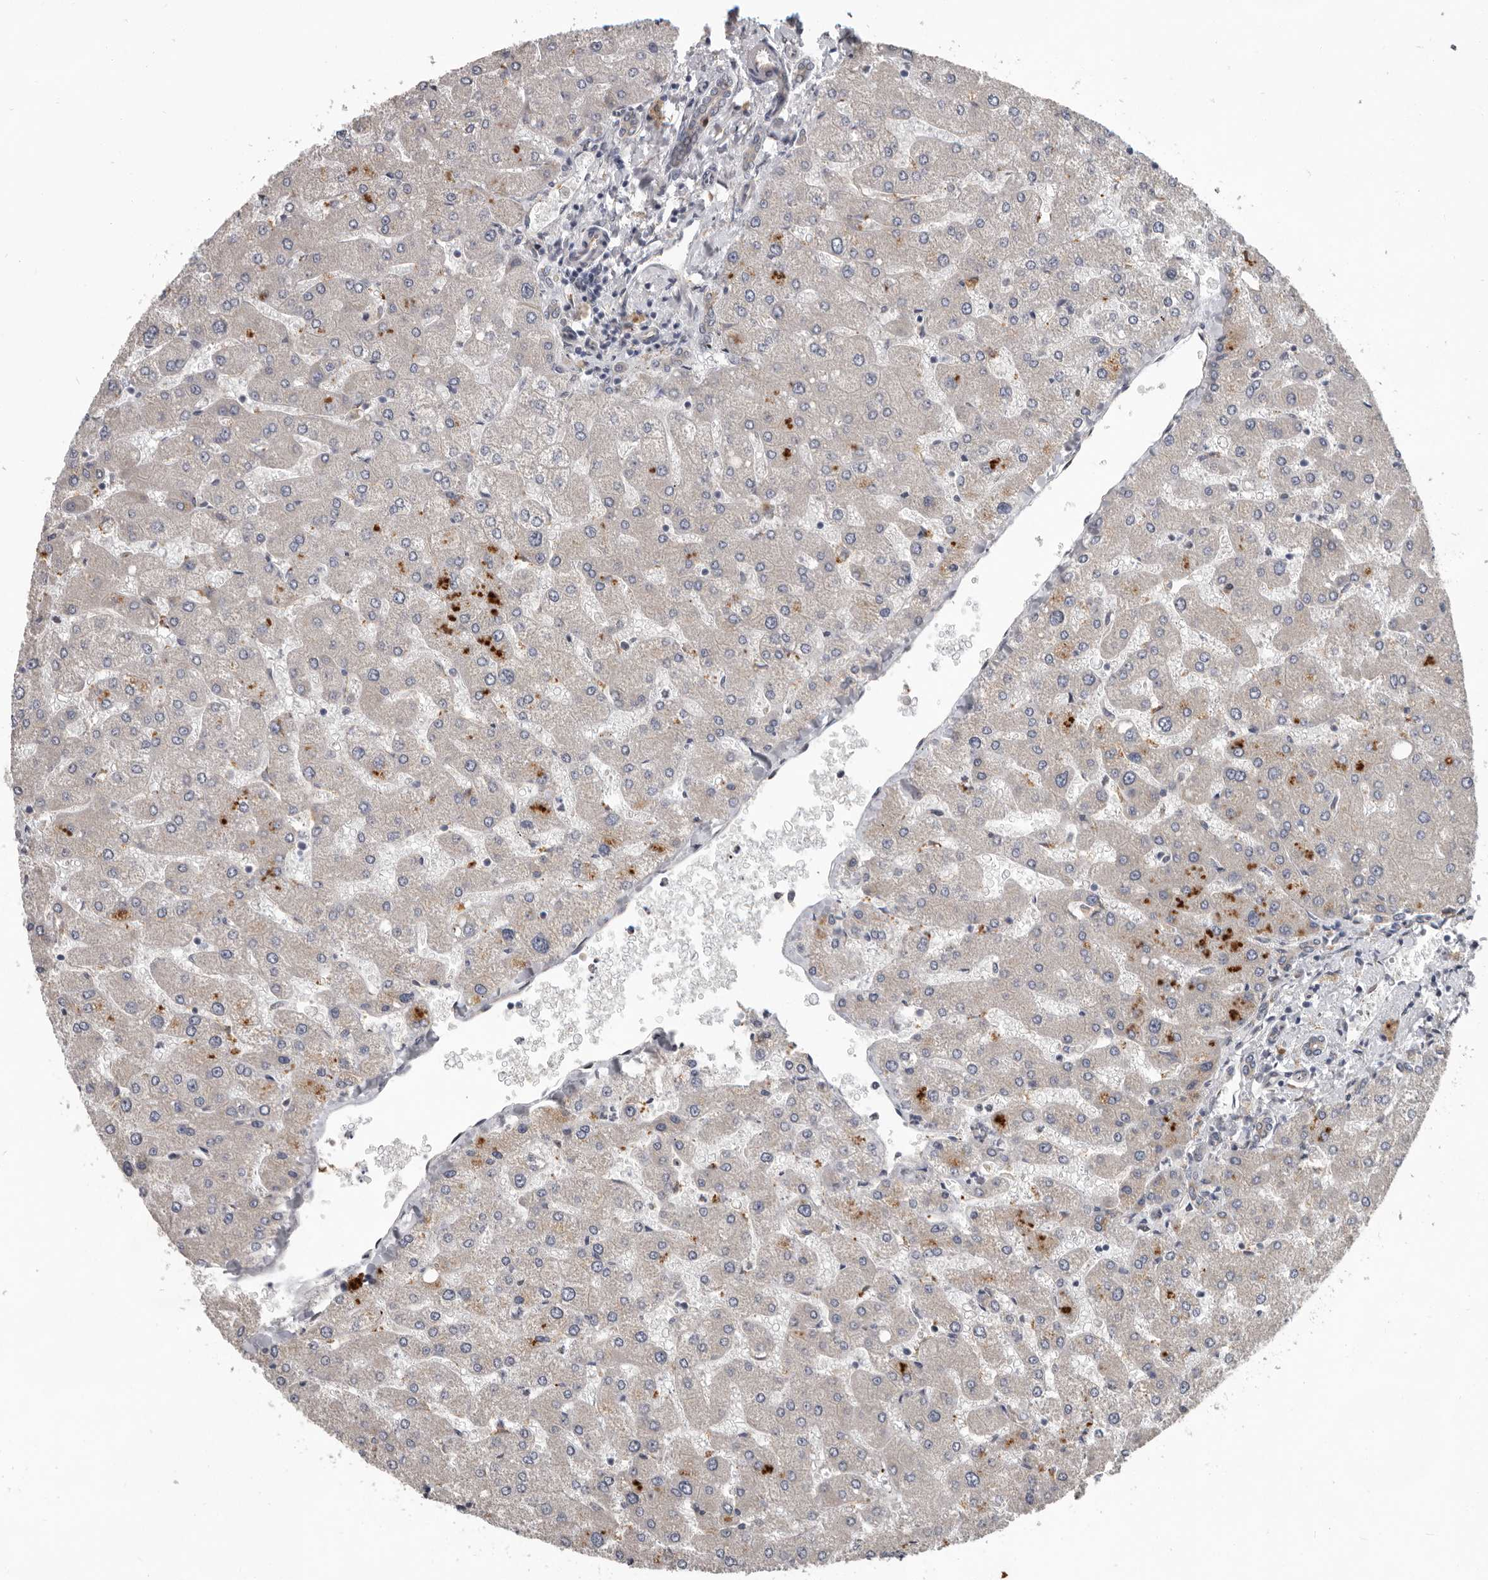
{"staining": {"intensity": "weak", "quantity": ">75%", "location": "cytoplasmic/membranous"}, "tissue": "liver", "cell_type": "Cholangiocytes", "image_type": "normal", "snomed": [{"axis": "morphology", "description": "Normal tissue, NOS"}, {"axis": "topography", "description": "Liver"}], "caption": "Protein analysis of unremarkable liver reveals weak cytoplasmic/membranous expression in about >75% of cholangiocytes.", "gene": "MTF1", "patient": {"sex": "male", "age": 55}}